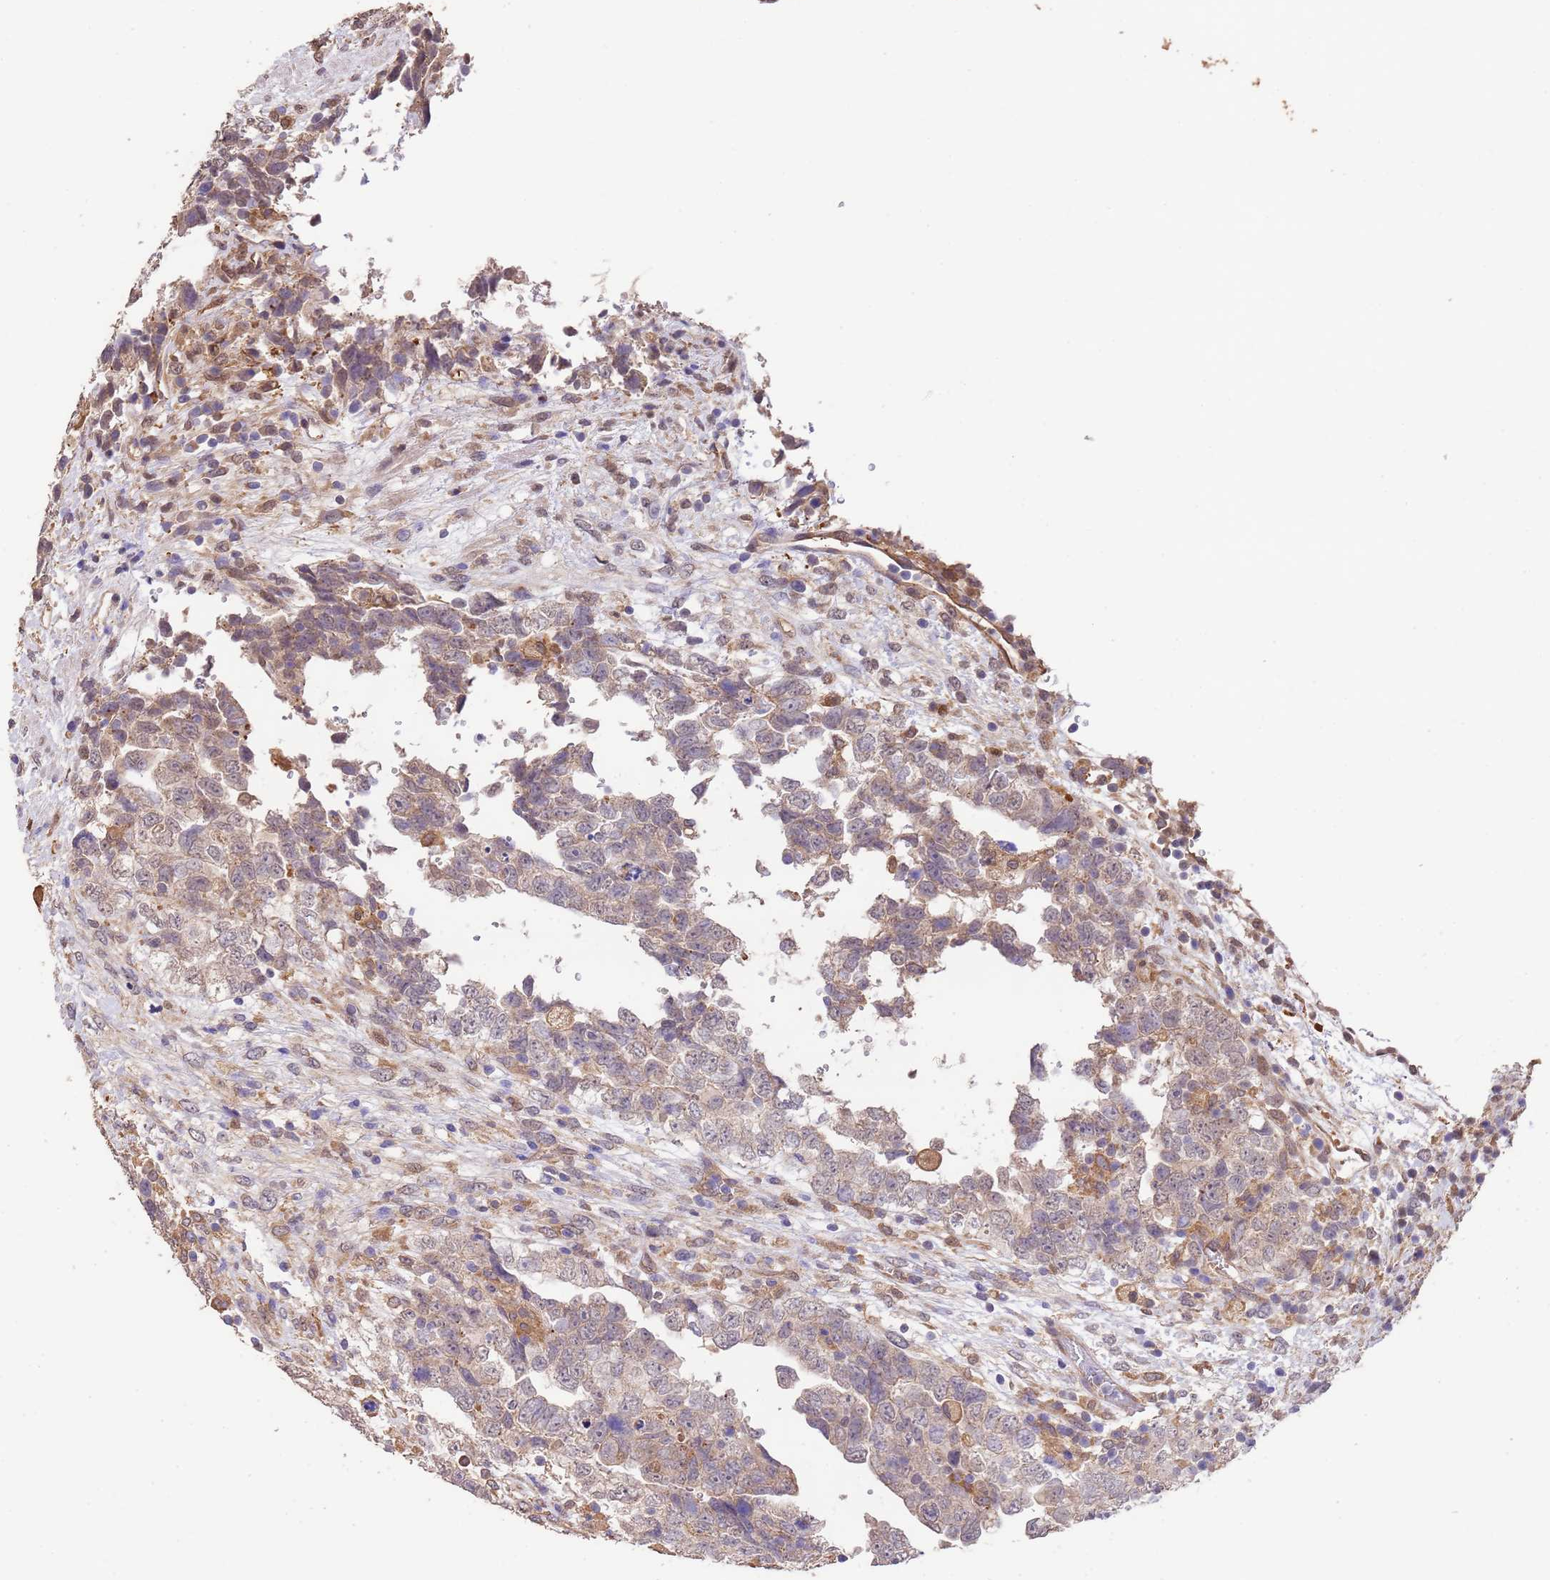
{"staining": {"intensity": "weak", "quantity": "<25%", "location": "cytoplasmic/membranous"}, "tissue": "testis cancer", "cell_type": "Tumor cells", "image_type": "cancer", "snomed": [{"axis": "morphology", "description": "Carcinoma, Embryonal, NOS"}, {"axis": "topography", "description": "Testis"}], "caption": "Tumor cells show no significant protein staining in testis cancer.", "gene": "NPHP1", "patient": {"sex": "male", "age": 37}}